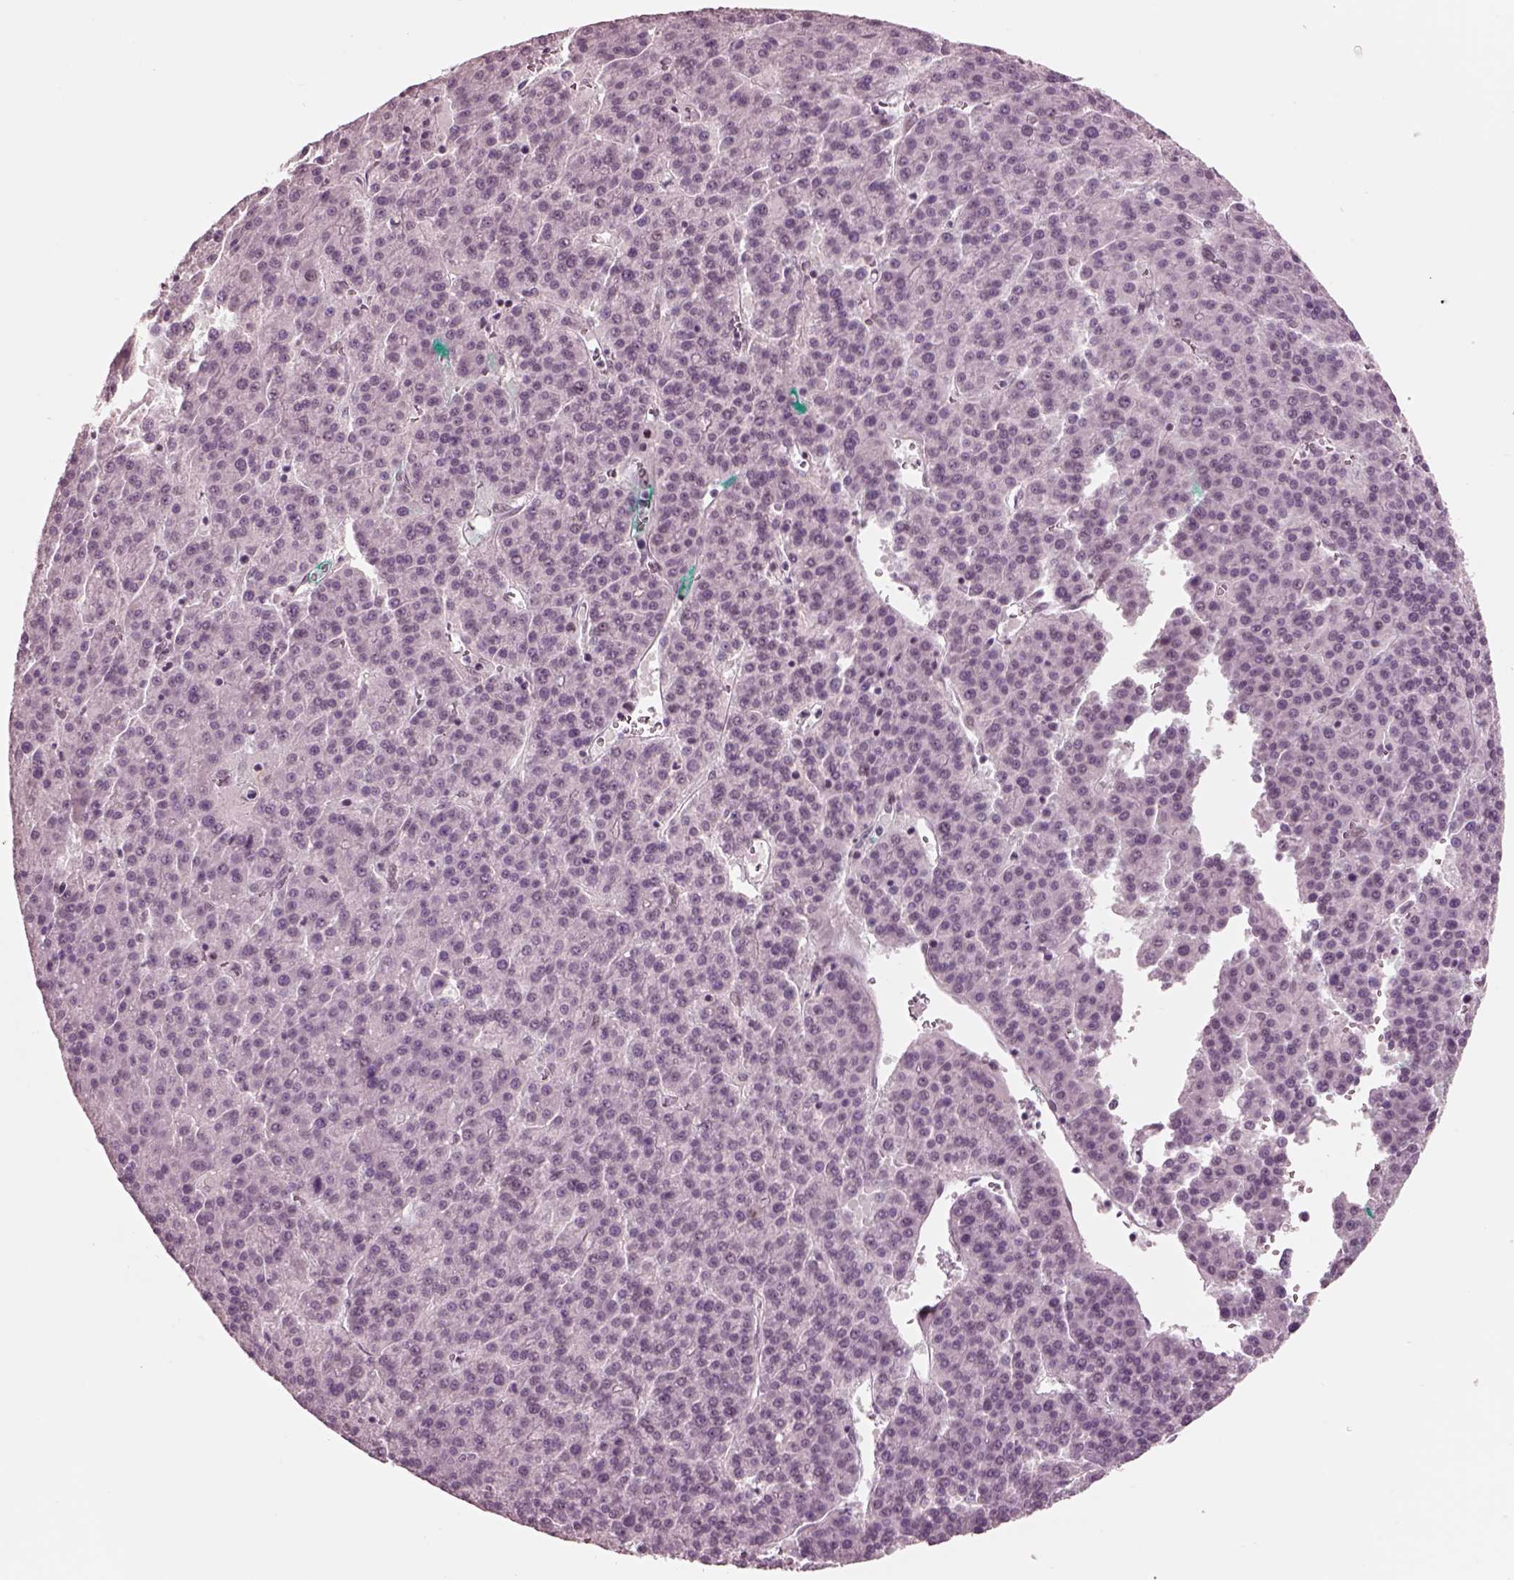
{"staining": {"intensity": "negative", "quantity": "none", "location": "none"}, "tissue": "liver cancer", "cell_type": "Tumor cells", "image_type": "cancer", "snomed": [{"axis": "morphology", "description": "Carcinoma, Hepatocellular, NOS"}, {"axis": "topography", "description": "Liver"}], "caption": "Tumor cells show no significant protein expression in liver cancer (hepatocellular carcinoma).", "gene": "GARIN4", "patient": {"sex": "female", "age": 58}}